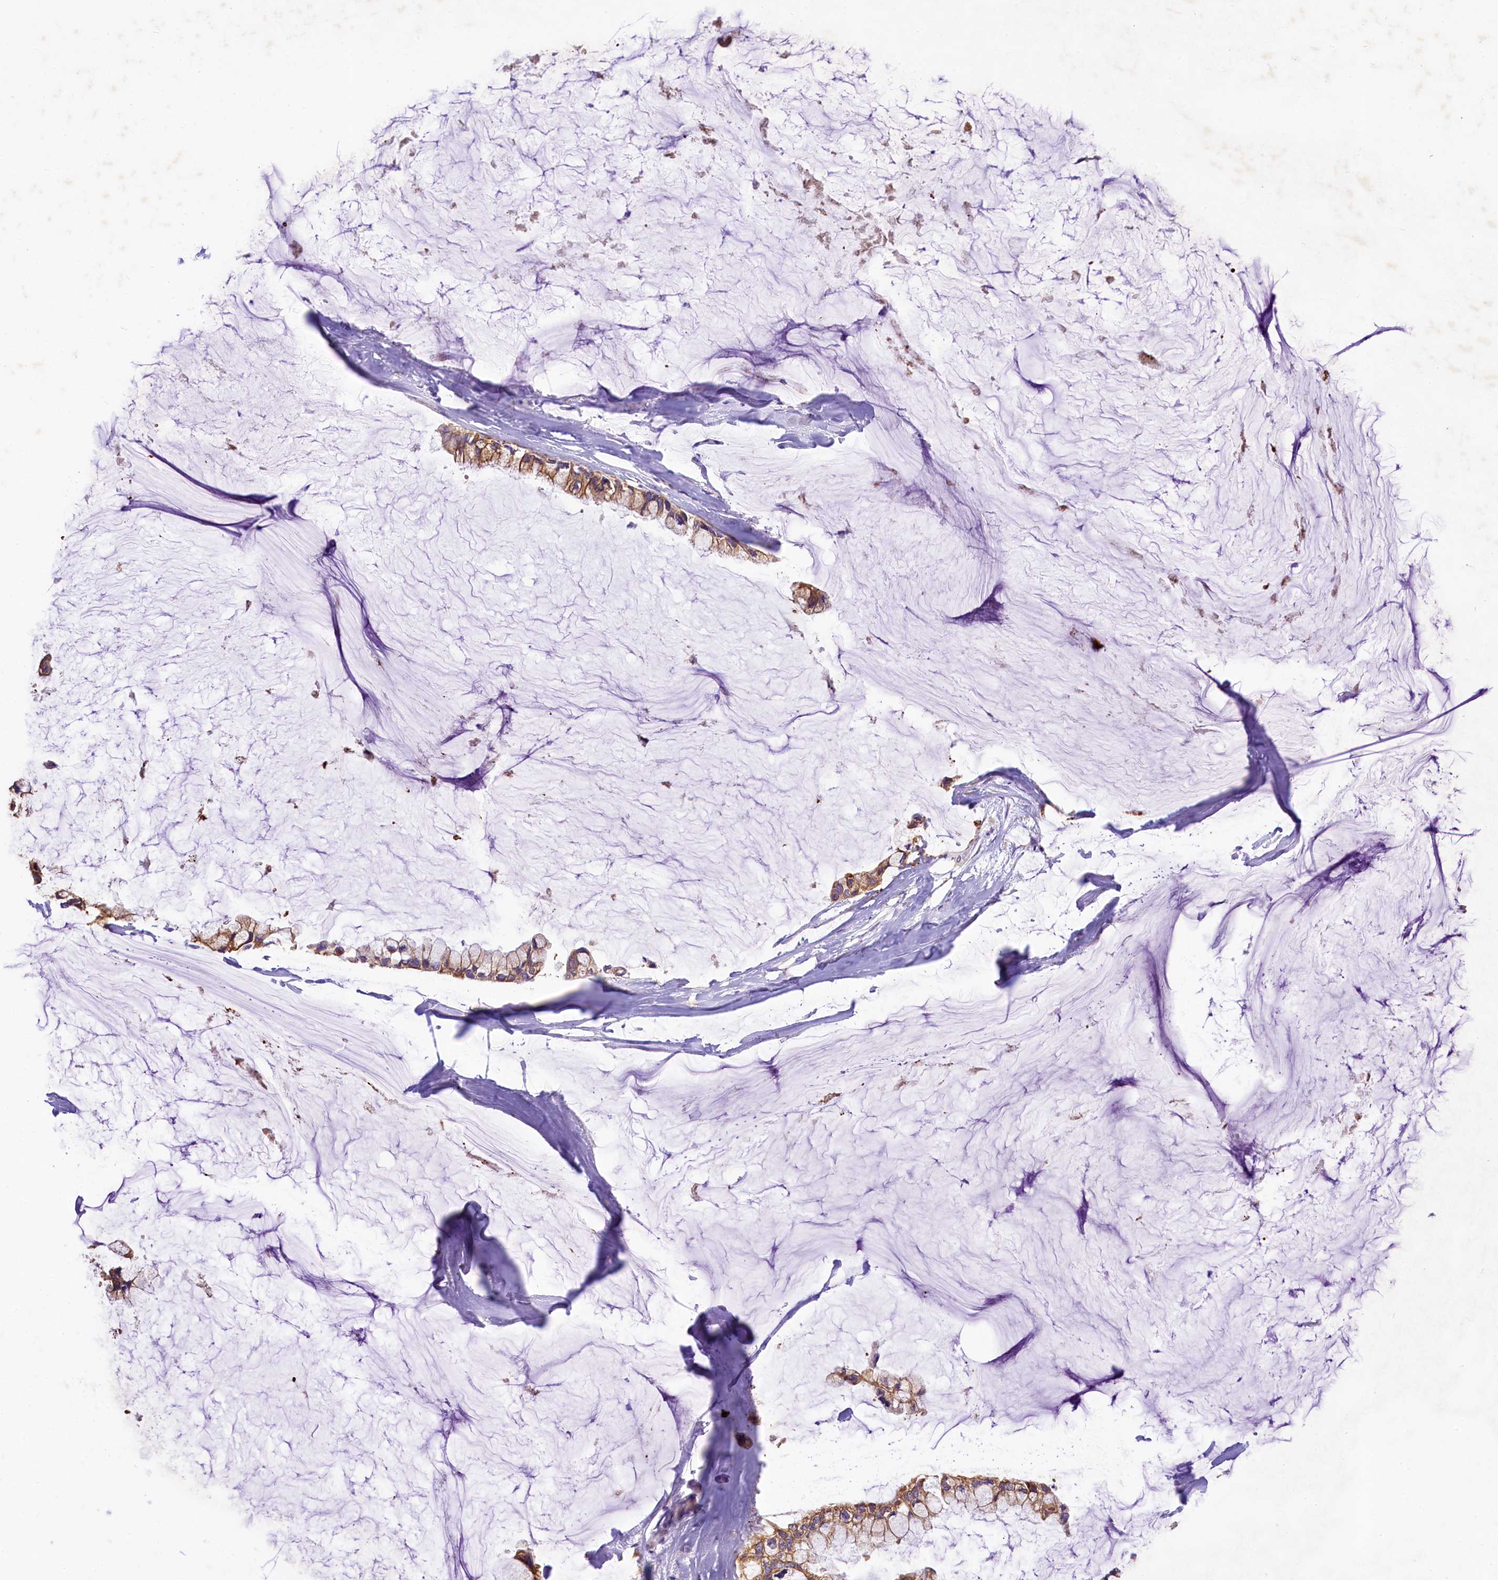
{"staining": {"intensity": "strong", "quantity": ">75%", "location": "cytoplasmic/membranous"}, "tissue": "ovarian cancer", "cell_type": "Tumor cells", "image_type": "cancer", "snomed": [{"axis": "morphology", "description": "Cystadenocarcinoma, mucinous, NOS"}, {"axis": "topography", "description": "Ovary"}], "caption": "A high-resolution photomicrograph shows immunohistochemistry staining of ovarian mucinous cystadenocarcinoma, which exhibits strong cytoplasmic/membranous staining in approximately >75% of tumor cells.", "gene": "LARP4", "patient": {"sex": "female", "age": 39}}